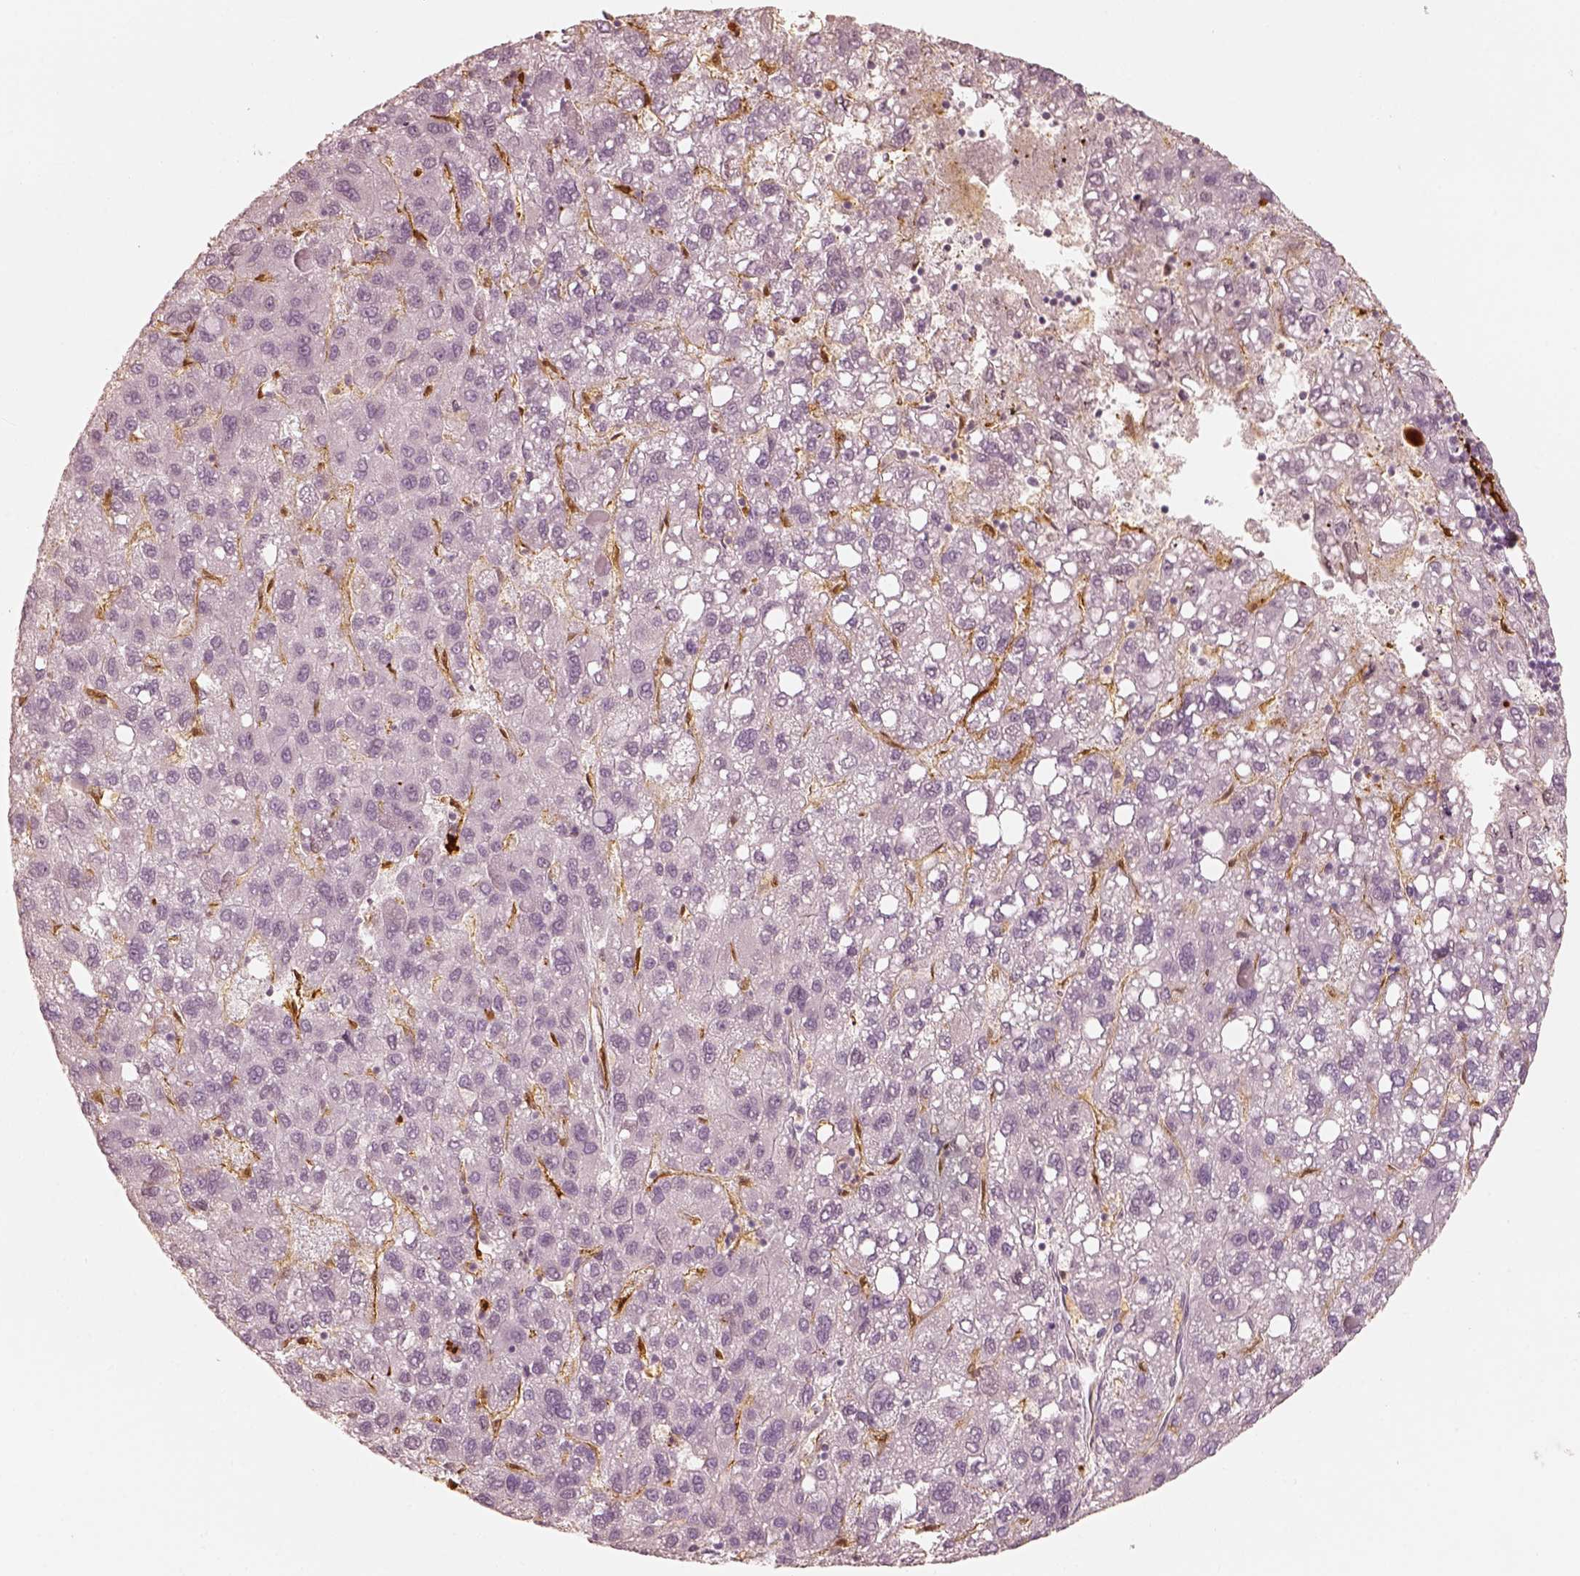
{"staining": {"intensity": "negative", "quantity": "none", "location": "none"}, "tissue": "liver cancer", "cell_type": "Tumor cells", "image_type": "cancer", "snomed": [{"axis": "morphology", "description": "Carcinoma, Hepatocellular, NOS"}, {"axis": "topography", "description": "Liver"}], "caption": "Liver cancer (hepatocellular carcinoma) was stained to show a protein in brown. There is no significant expression in tumor cells. (DAB (3,3'-diaminobenzidine) immunohistochemistry (IHC) visualized using brightfield microscopy, high magnification).", "gene": "FSCN1", "patient": {"sex": "female", "age": 82}}